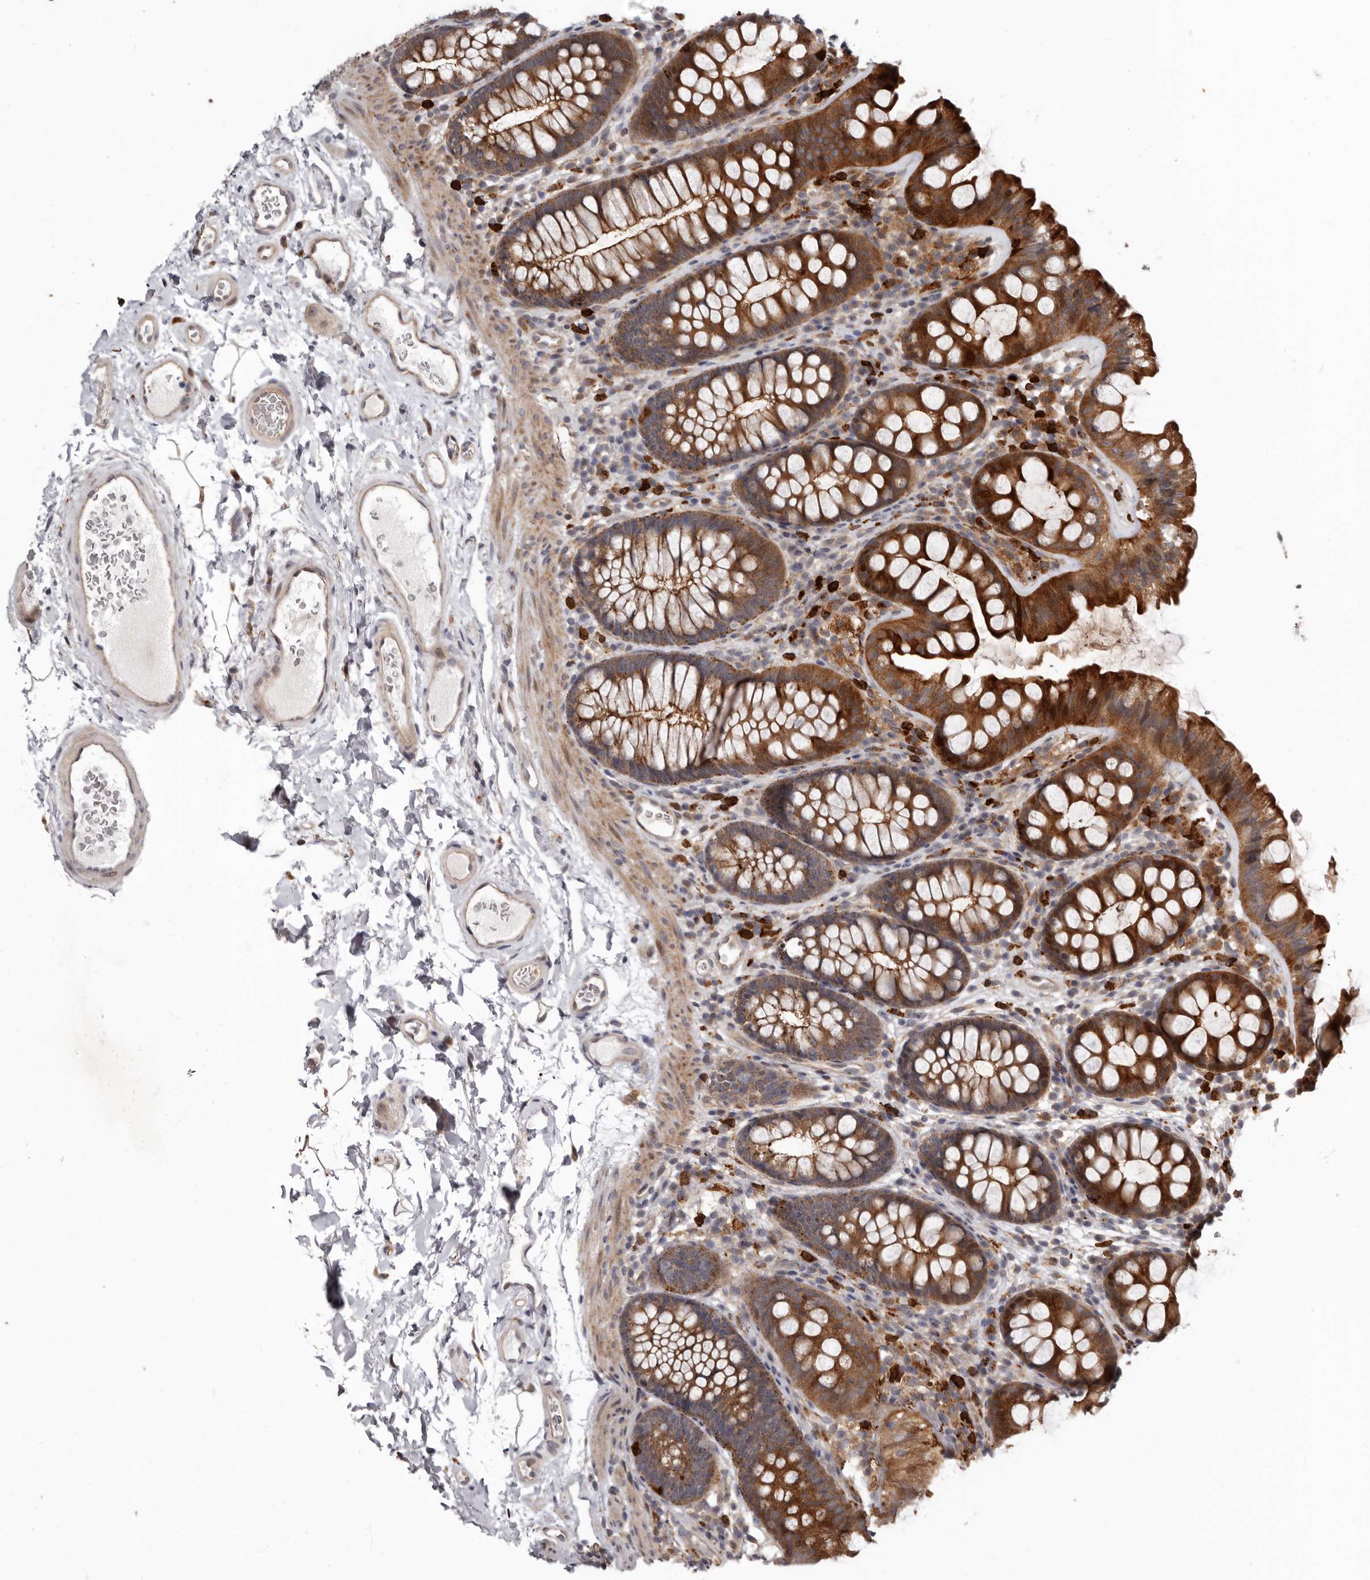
{"staining": {"intensity": "weak", "quantity": ">75%", "location": "cytoplasmic/membranous"}, "tissue": "colon", "cell_type": "Endothelial cells", "image_type": "normal", "snomed": [{"axis": "morphology", "description": "Normal tissue, NOS"}, {"axis": "topography", "description": "Colon"}], "caption": "Weak cytoplasmic/membranous protein staining is present in approximately >75% of endothelial cells in colon. (Stains: DAB in brown, nuclei in blue, Microscopy: brightfield microscopy at high magnification).", "gene": "FGFR4", "patient": {"sex": "female", "age": 62}}